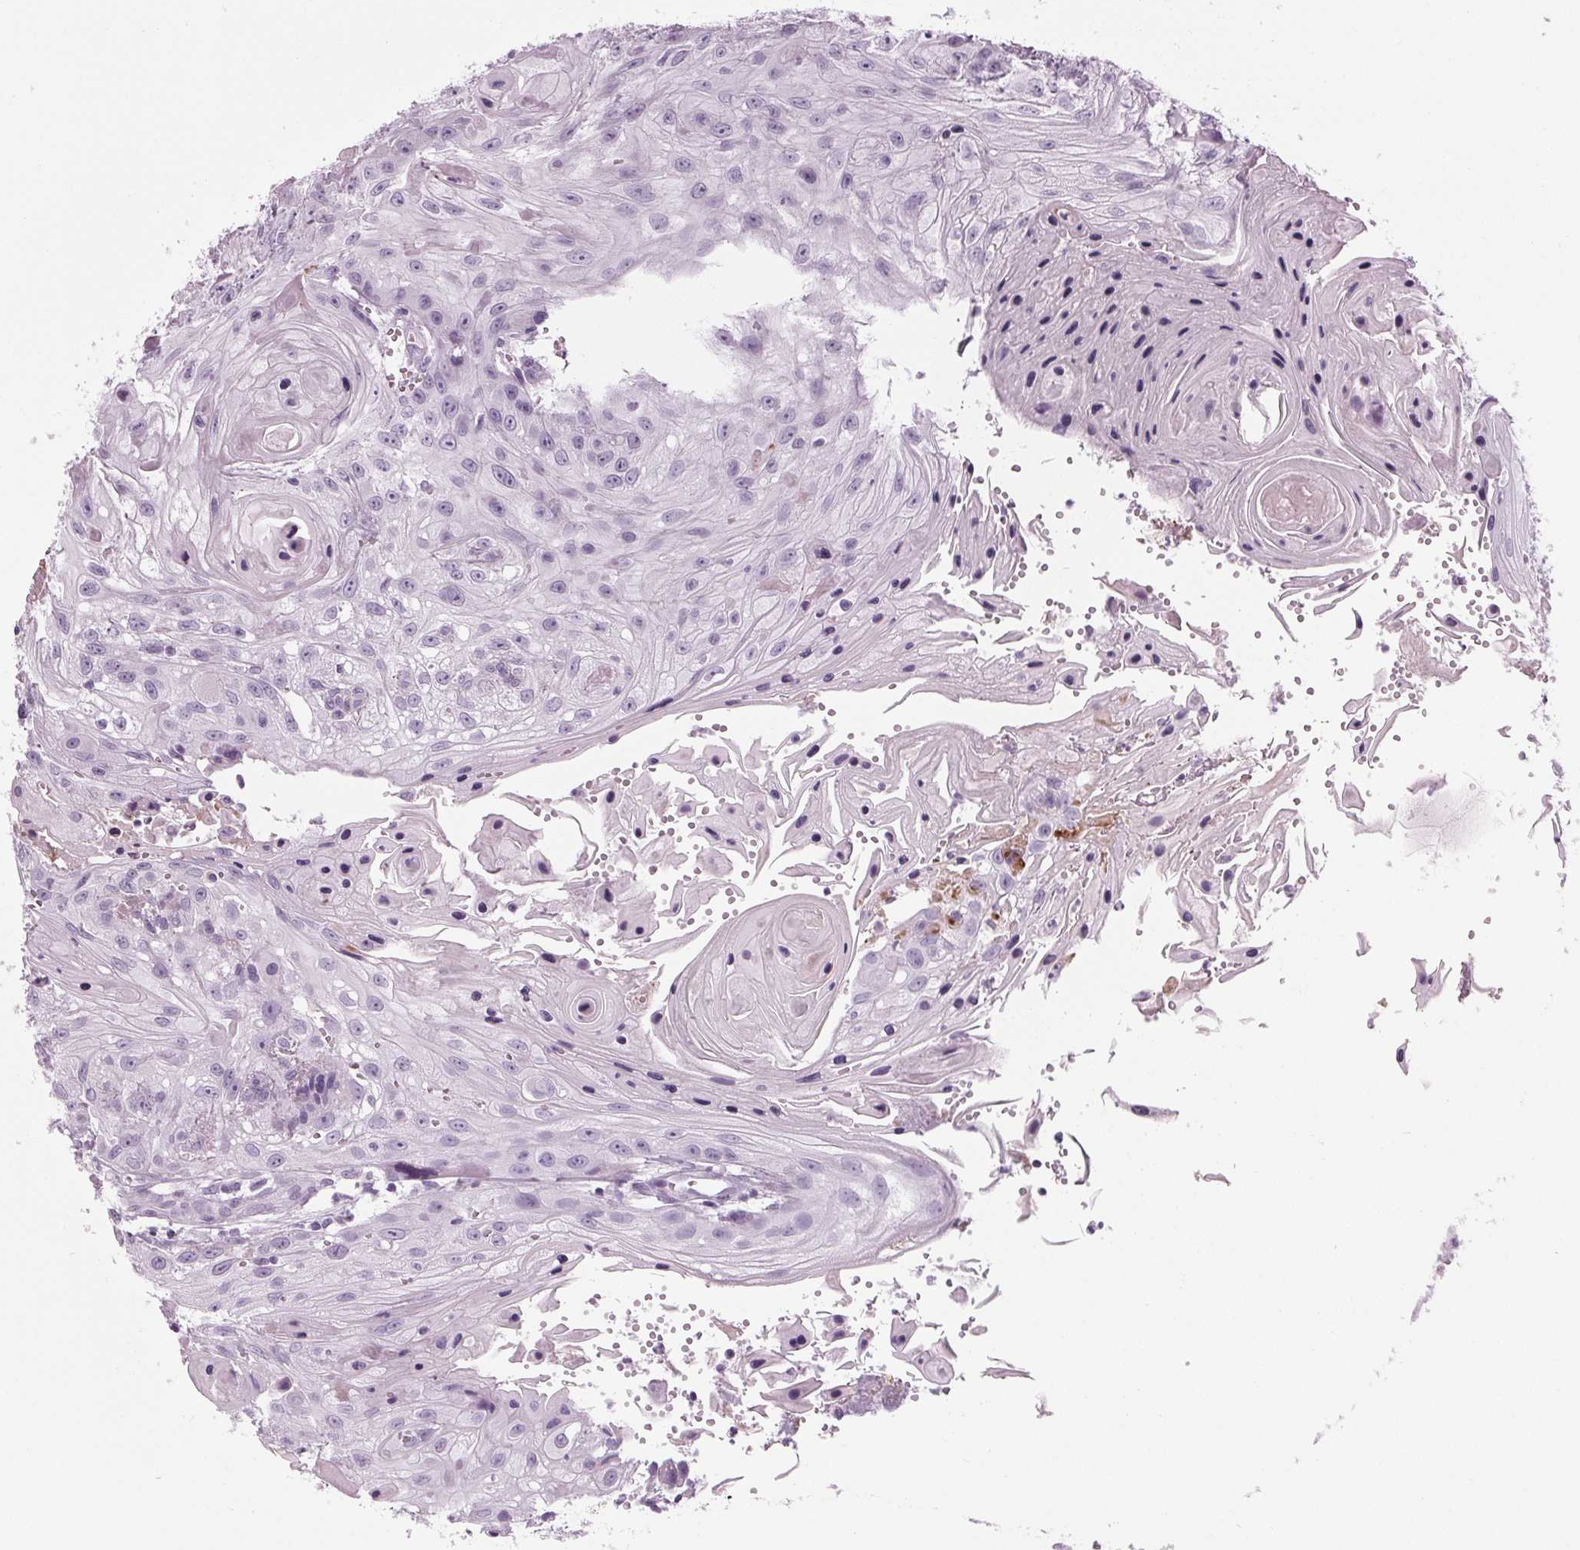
{"staining": {"intensity": "negative", "quantity": "none", "location": "none"}, "tissue": "head and neck cancer", "cell_type": "Tumor cells", "image_type": "cancer", "snomed": [{"axis": "morphology", "description": "Squamous cell carcinoma, NOS"}, {"axis": "topography", "description": "Oral tissue"}, {"axis": "topography", "description": "Head-Neck"}], "caption": "Squamous cell carcinoma (head and neck) was stained to show a protein in brown. There is no significant positivity in tumor cells.", "gene": "CYP3A43", "patient": {"sex": "male", "age": 58}}